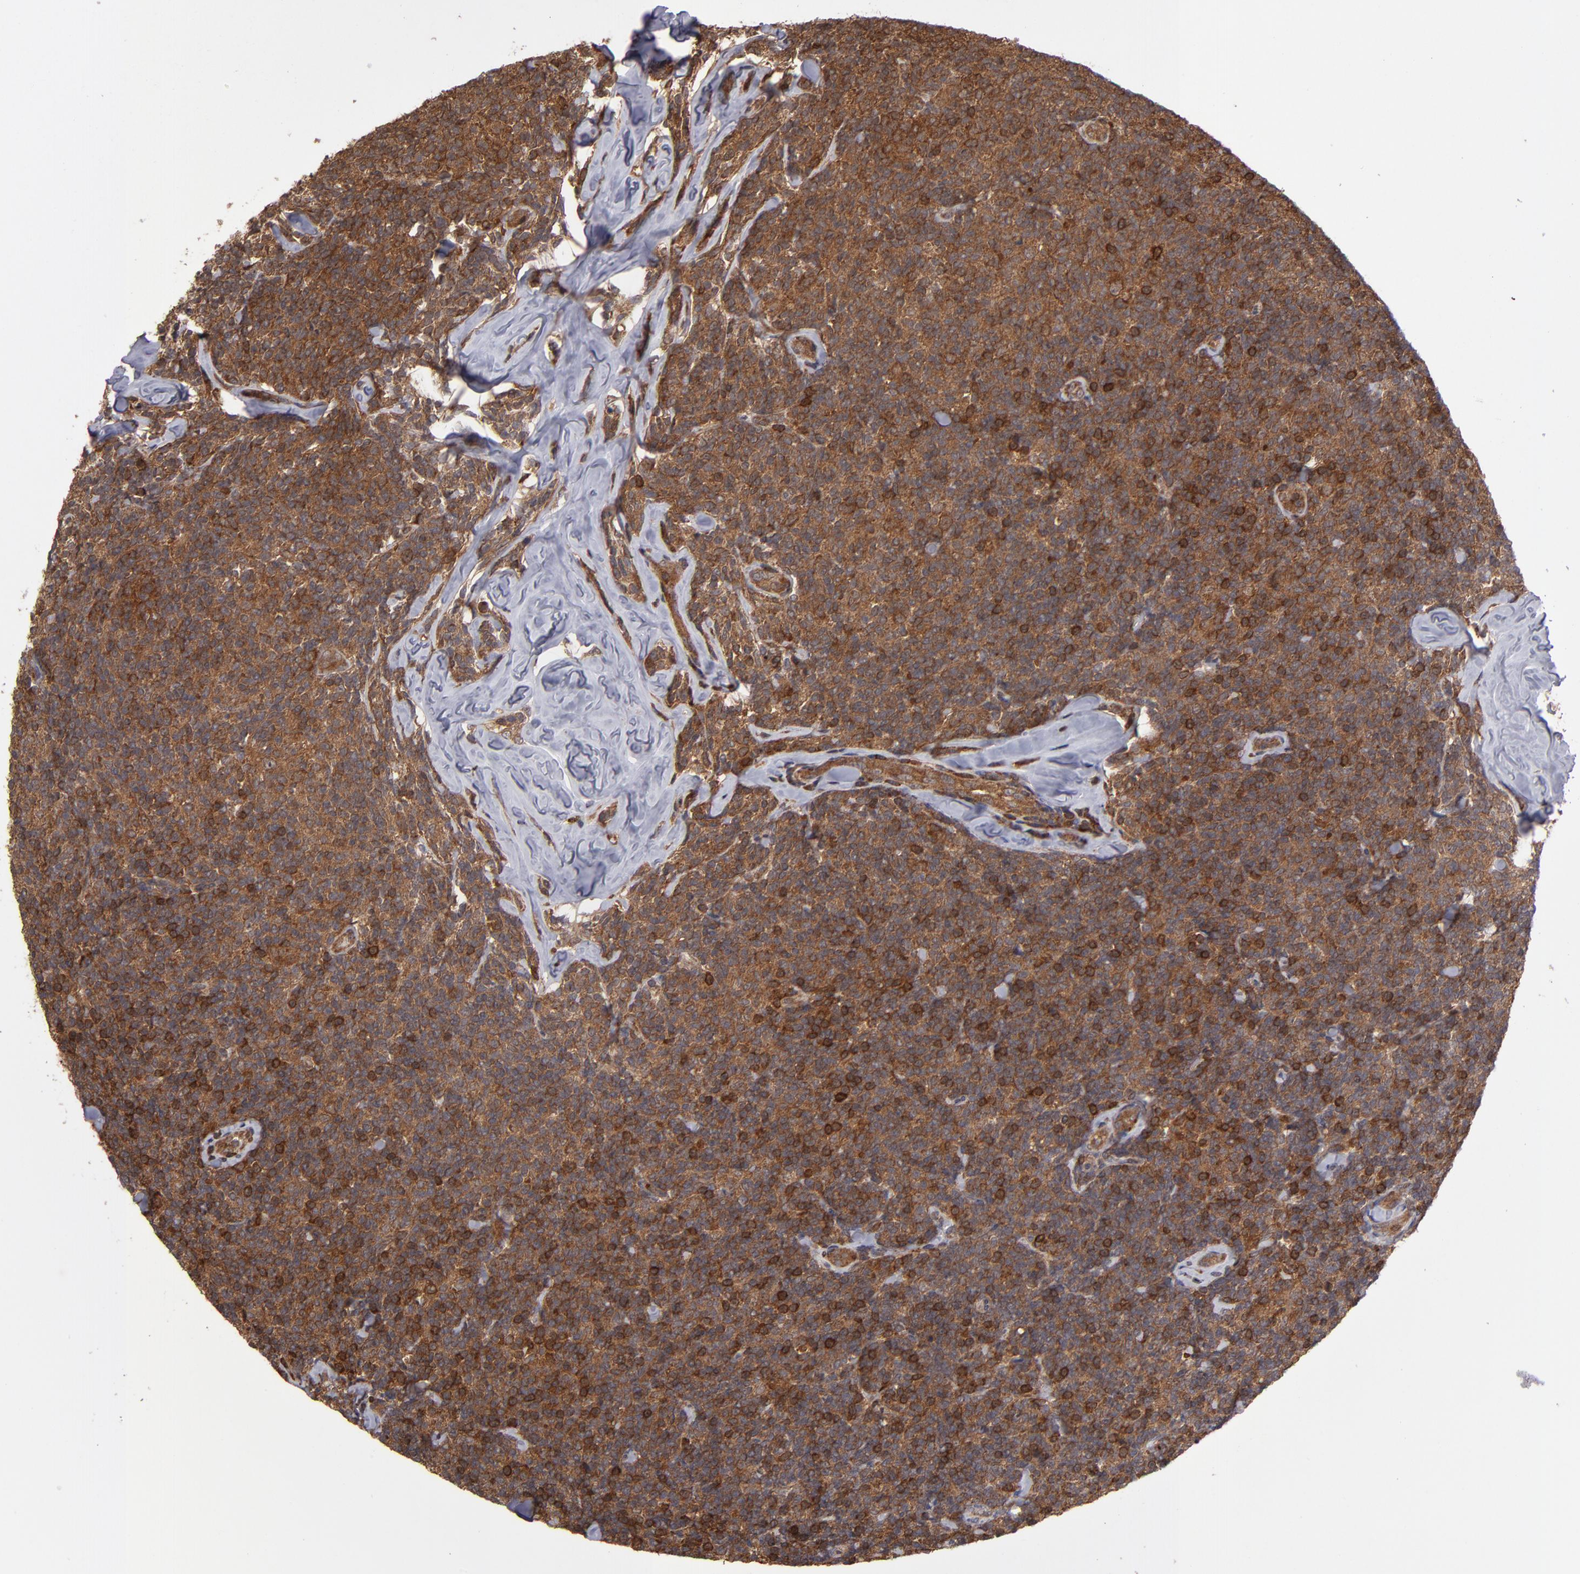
{"staining": {"intensity": "moderate", "quantity": ">75%", "location": "cytoplasmic/membranous"}, "tissue": "lymphoma", "cell_type": "Tumor cells", "image_type": "cancer", "snomed": [{"axis": "morphology", "description": "Malignant lymphoma, non-Hodgkin's type, Low grade"}, {"axis": "topography", "description": "Lymph node"}], "caption": "This histopathology image exhibits immunohistochemistry staining of lymphoma, with medium moderate cytoplasmic/membranous staining in approximately >75% of tumor cells.", "gene": "RPS6KA6", "patient": {"sex": "female", "age": 56}}